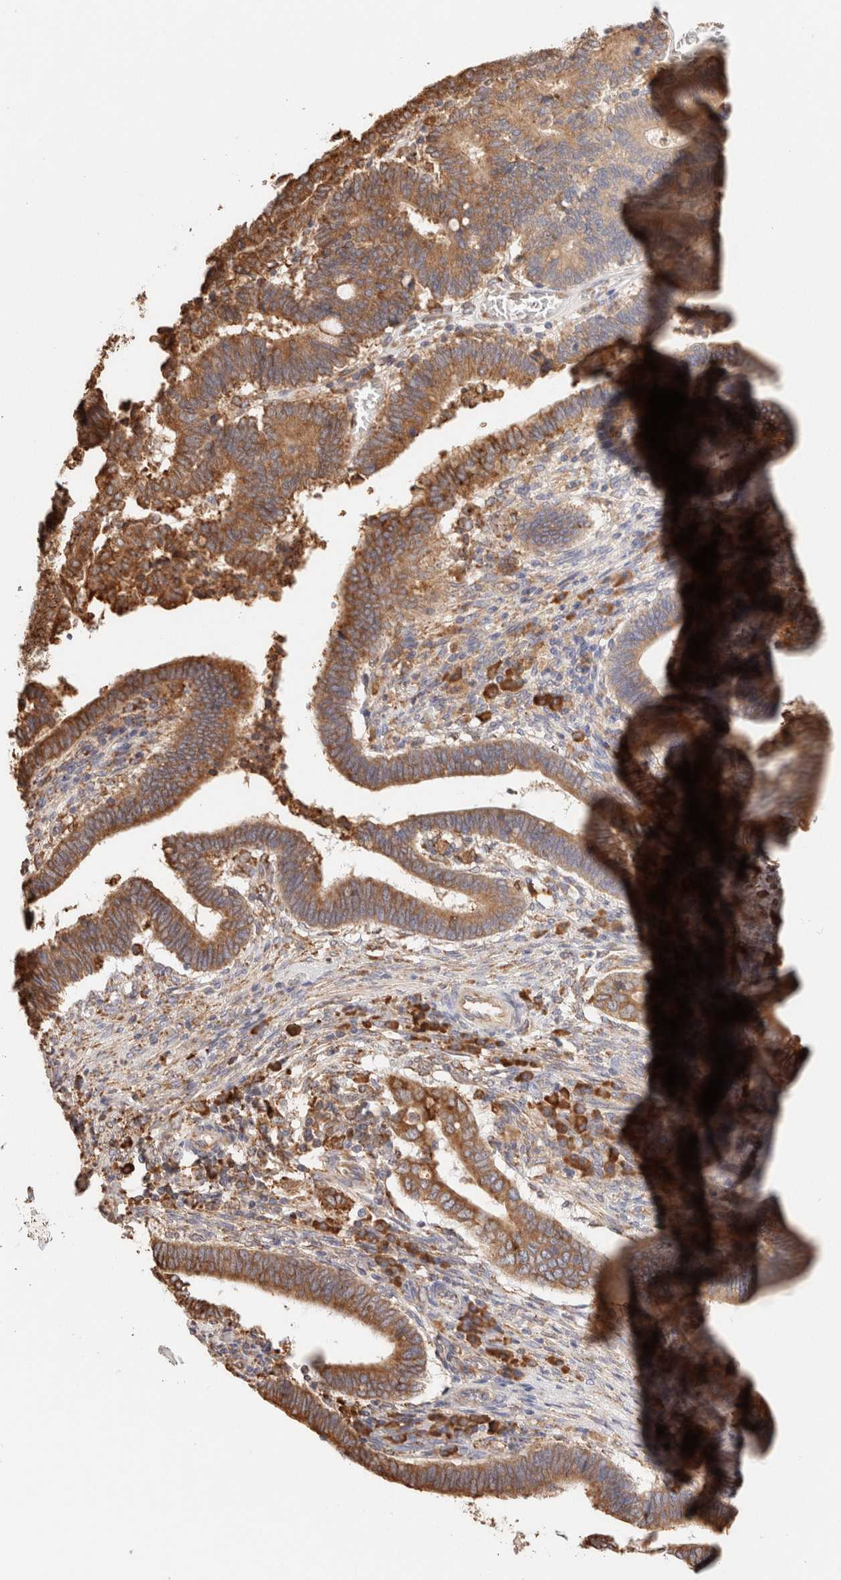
{"staining": {"intensity": "moderate", "quantity": ">75%", "location": "cytoplasmic/membranous"}, "tissue": "cervical cancer", "cell_type": "Tumor cells", "image_type": "cancer", "snomed": [{"axis": "morphology", "description": "Adenocarcinoma, NOS"}, {"axis": "topography", "description": "Cervix"}], "caption": "DAB immunohistochemical staining of human cervical adenocarcinoma shows moderate cytoplasmic/membranous protein staining in about >75% of tumor cells.", "gene": "FER", "patient": {"sex": "female", "age": 44}}